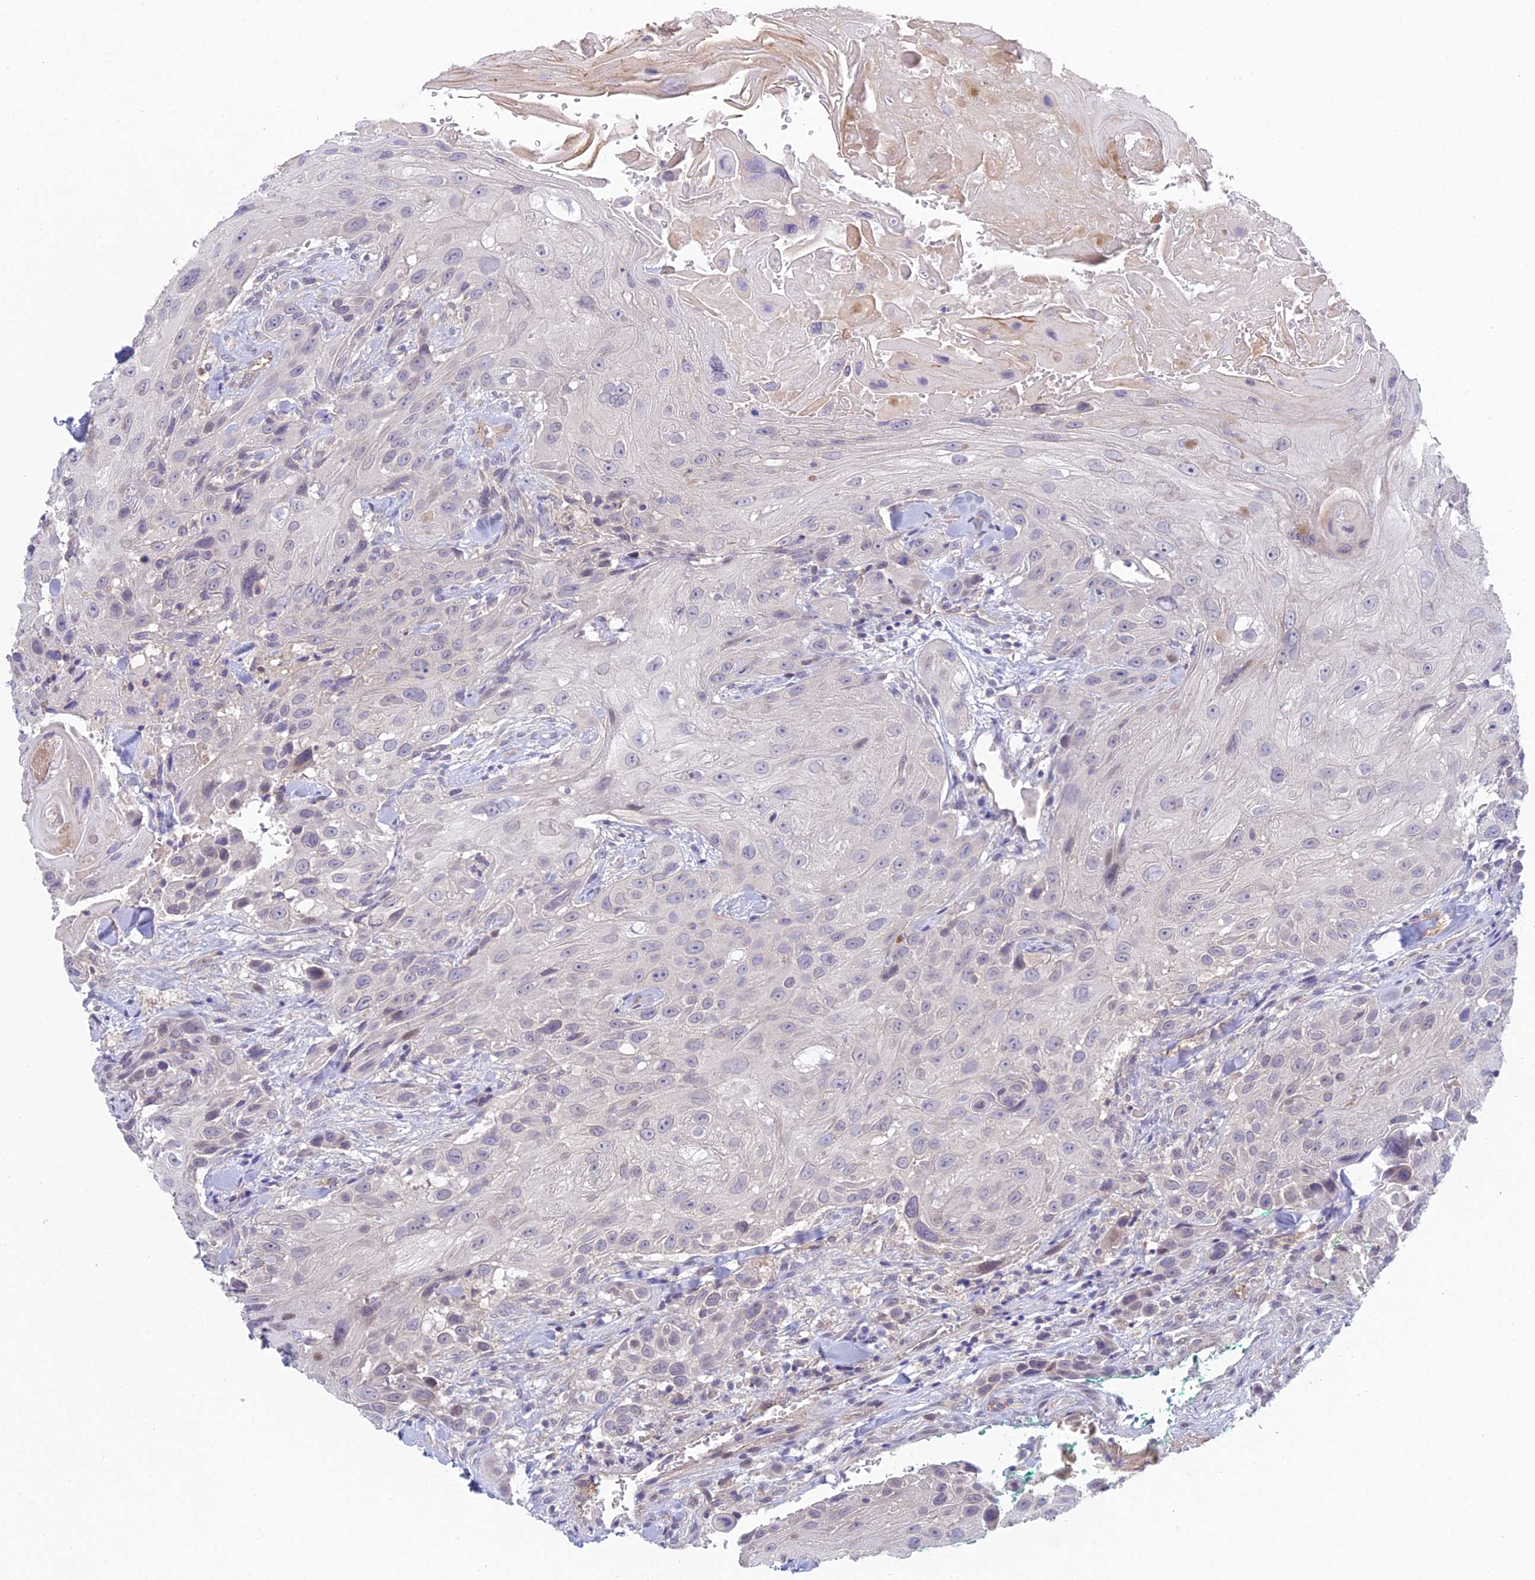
{"staining": {"intensity": "negative", "quantity": "none", "location": "none"}, "tissue": "head and neck cancer", "cell_type": "Tumor cells", "image_type": "cancer", "snomed": [{"axis": "morphology", "description": "Squamous cell carcinoma, NOS"}, {"axis": "topography", "description": "Head-Neck"}], "caption": "Immunohistochemistry (IHC) of human head and neck squamous cell carcinoma displays no expression in tumor cells.", "gene": "METTL26", "patient": {"sex": "male", "age": 81}}